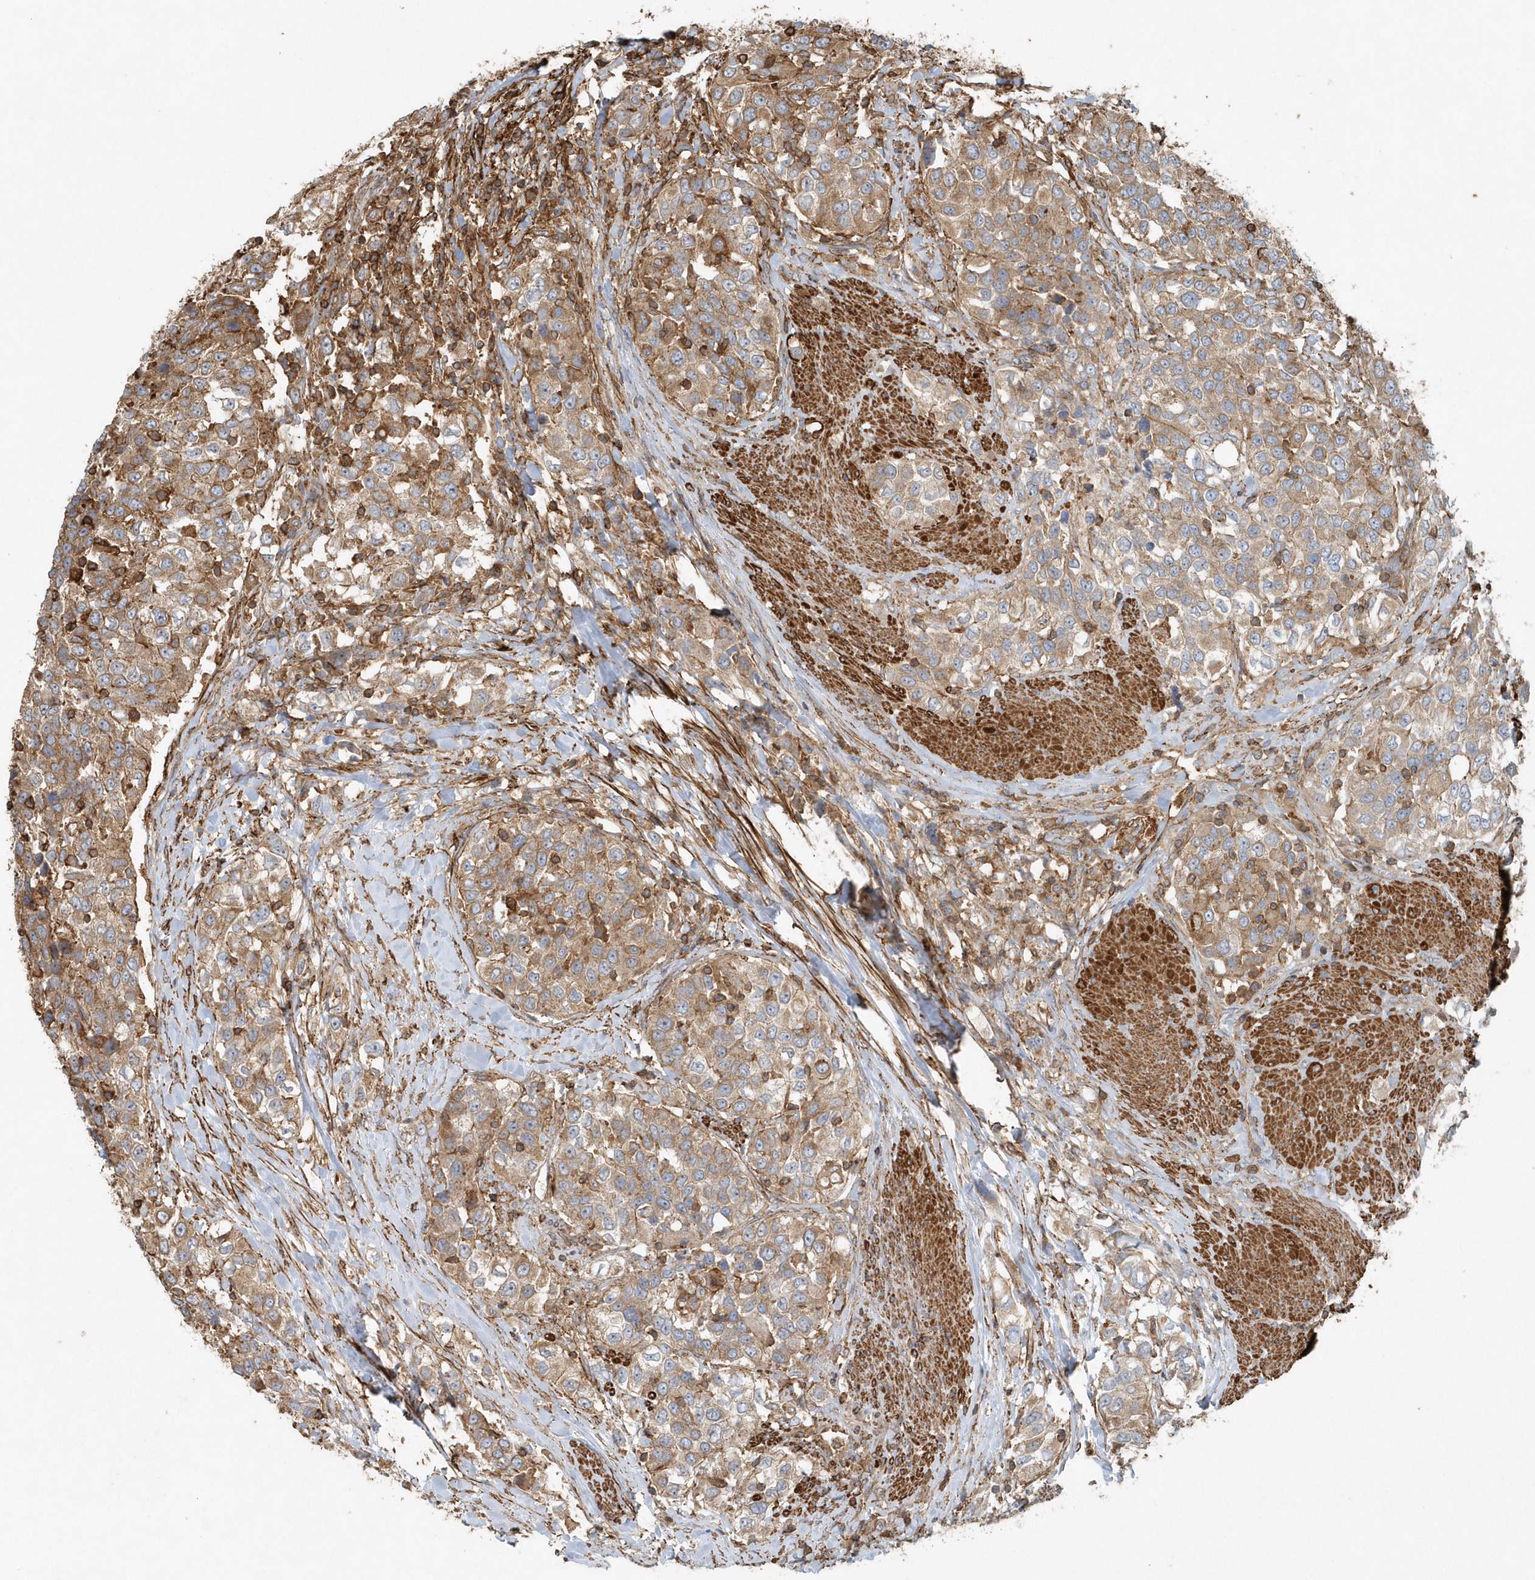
{"staining": {"intensity": "moderate", "quantity": ">75%", "location": "cytoplasmic/membranous"}, "tissue": "urothelial cancer", "cell_type": "Tumor cells", "image_type": "cancer", "snomed": [{"axis": "morphology", "description": "Urothelial carcinoma, High grade"}, {"axis": "topography", "description": "Urinary bladder"}], "caption": "Immunohistochemical staining of human urothelial cancer reveals moderate cytoplasmic/membranous protein positivity in about >75% of tumor cells. (DAB (3,3'-diaminobenzidine) IHC with brightfield microscopy, high magnification).", "gene": "MMUT", "patient": {"sex": "female", "age": 80}}